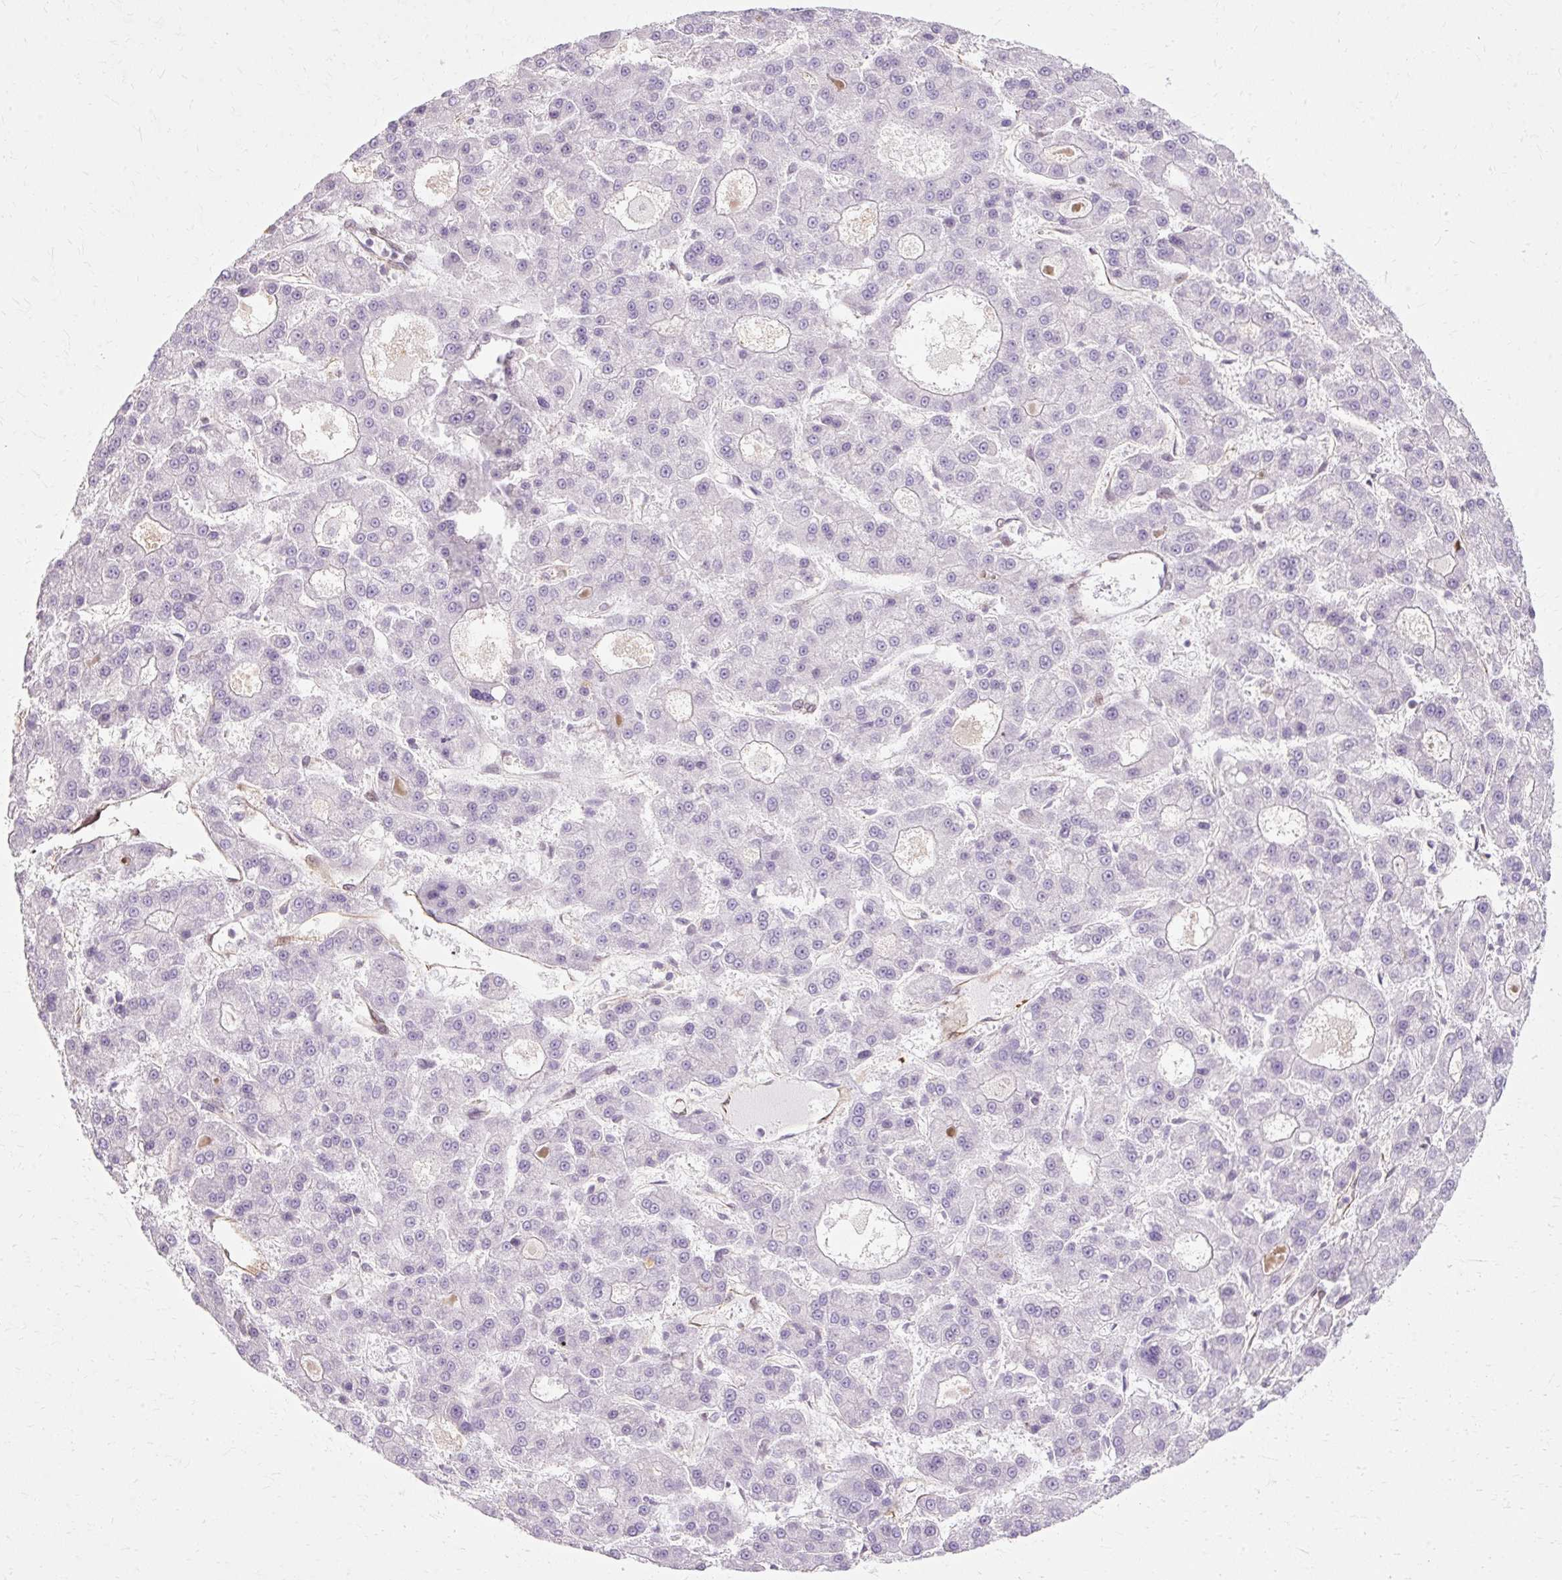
{"staining": {"intensity": "negative", "quantity": "none", "location": "none"}, "tissue": "liver cancer", "cell_type": "Tumor cells", "image_type": "cancer", "snomed": [{"axis": "morphology", "description": "Carcinoma, Hepatocellular, NOS"}, {"axis": "topography", "description": "Liver"}], "caption": "This histopathology image is of hepatocellular carcinoma (liver) stained with immunohistochemistry (IHC) to label a protein in brown with the nuclei are counter-stained blue. There is no expression in tumor cells.", "gene": "CNN3", "patient": {"sex": "male", "age": 70}}